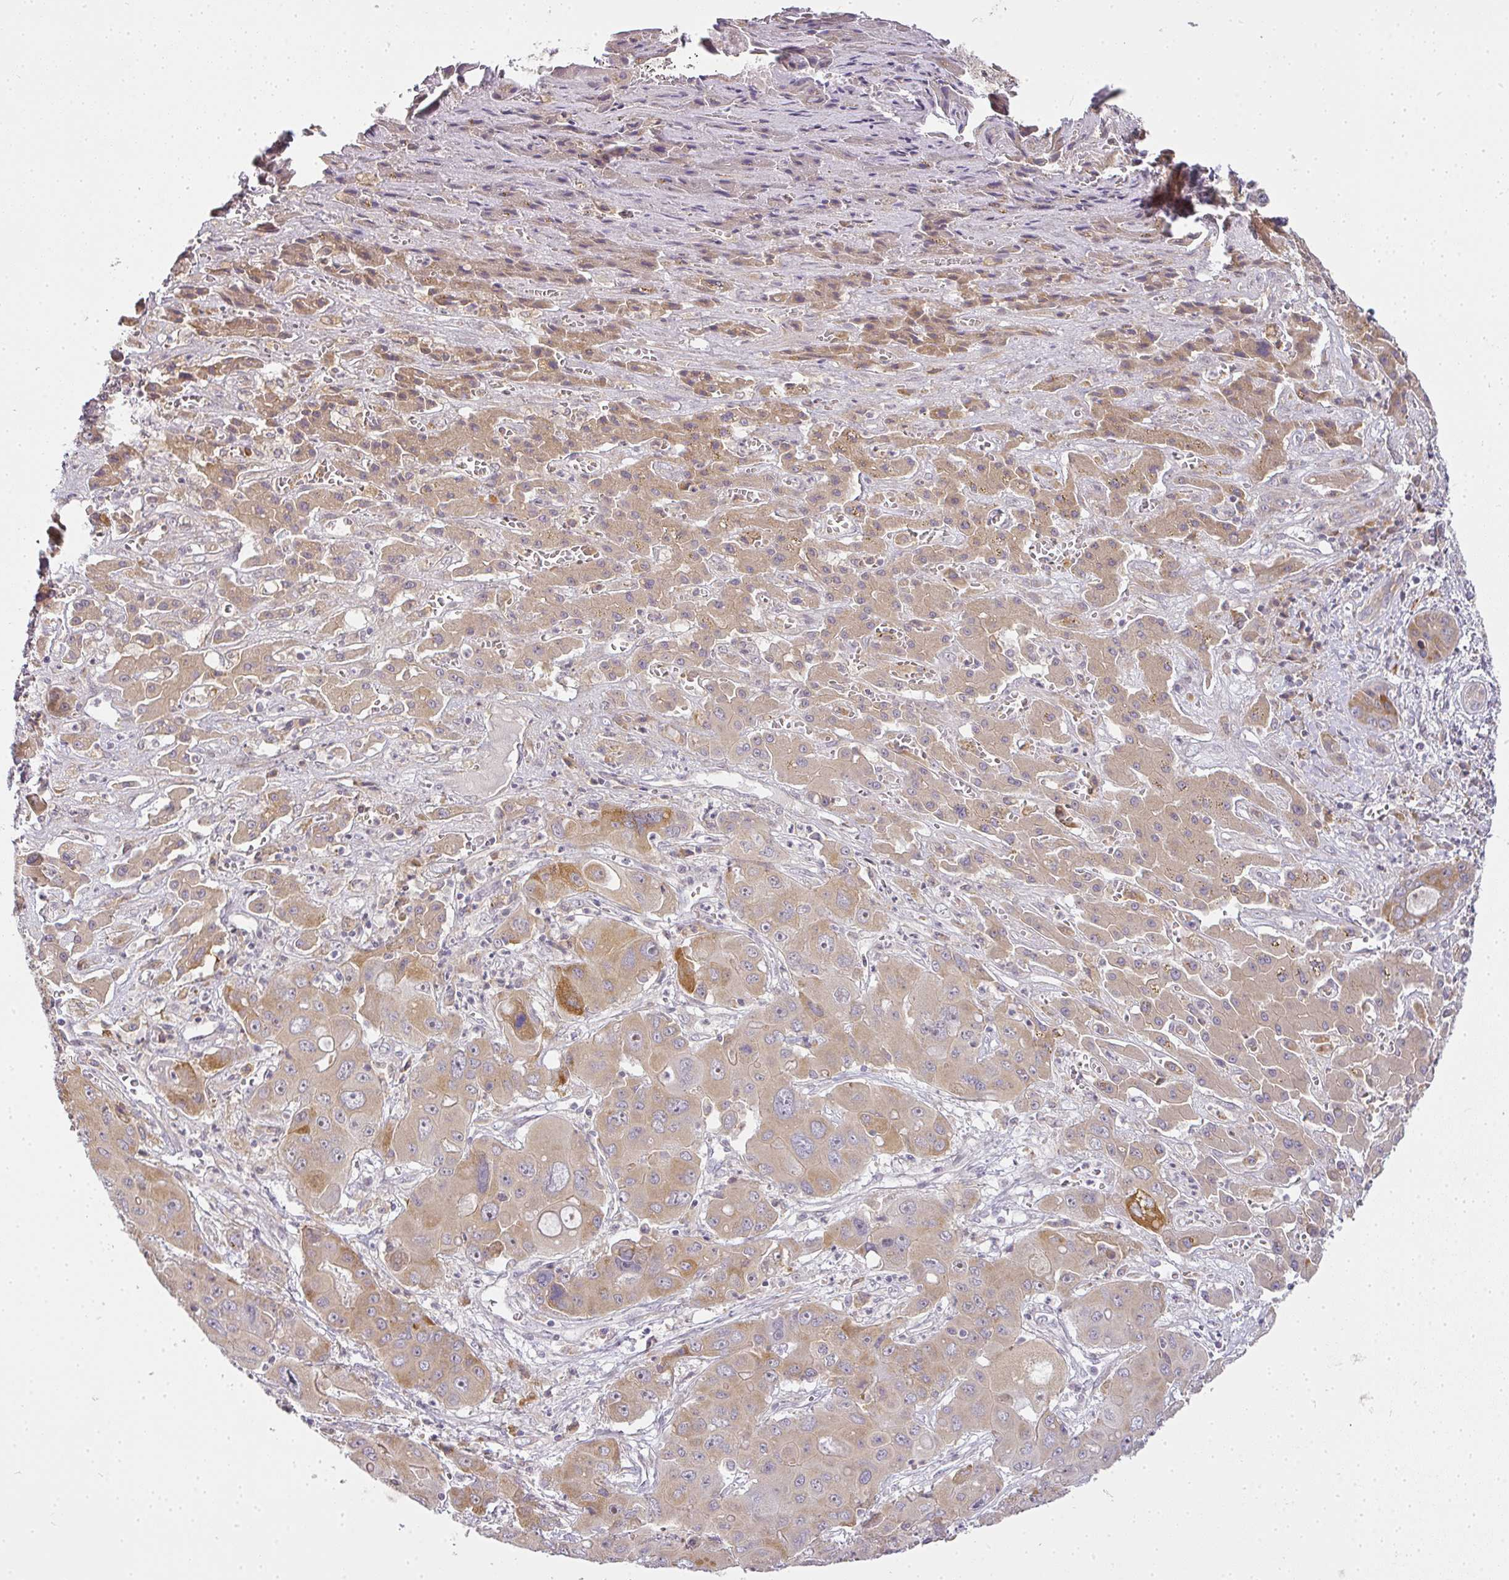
{"staining": {"intensity": "moderate", "quantity": "25%-75%", "location": "cytoplasmic/membranous"}, "tissue": "liver cancer", "cell_type": "Tumor cells", "image_type": "cancer", "snomed": [{"axis": "morphology", "description": "Cholangiocarcinoma"}, {"axis": "topography", "description": "Liver"}], "caption": "This micrograph demonstrates cholangiocarcinoma (liver) stained with IHC to label a protein in brown. The cytoplasmic/membranous of tumor cells show moderate positivity for the protein. Nuclei are counter-stained blue.", "gene": "MED19", "patient": {"sex": "male", "age": 67}}